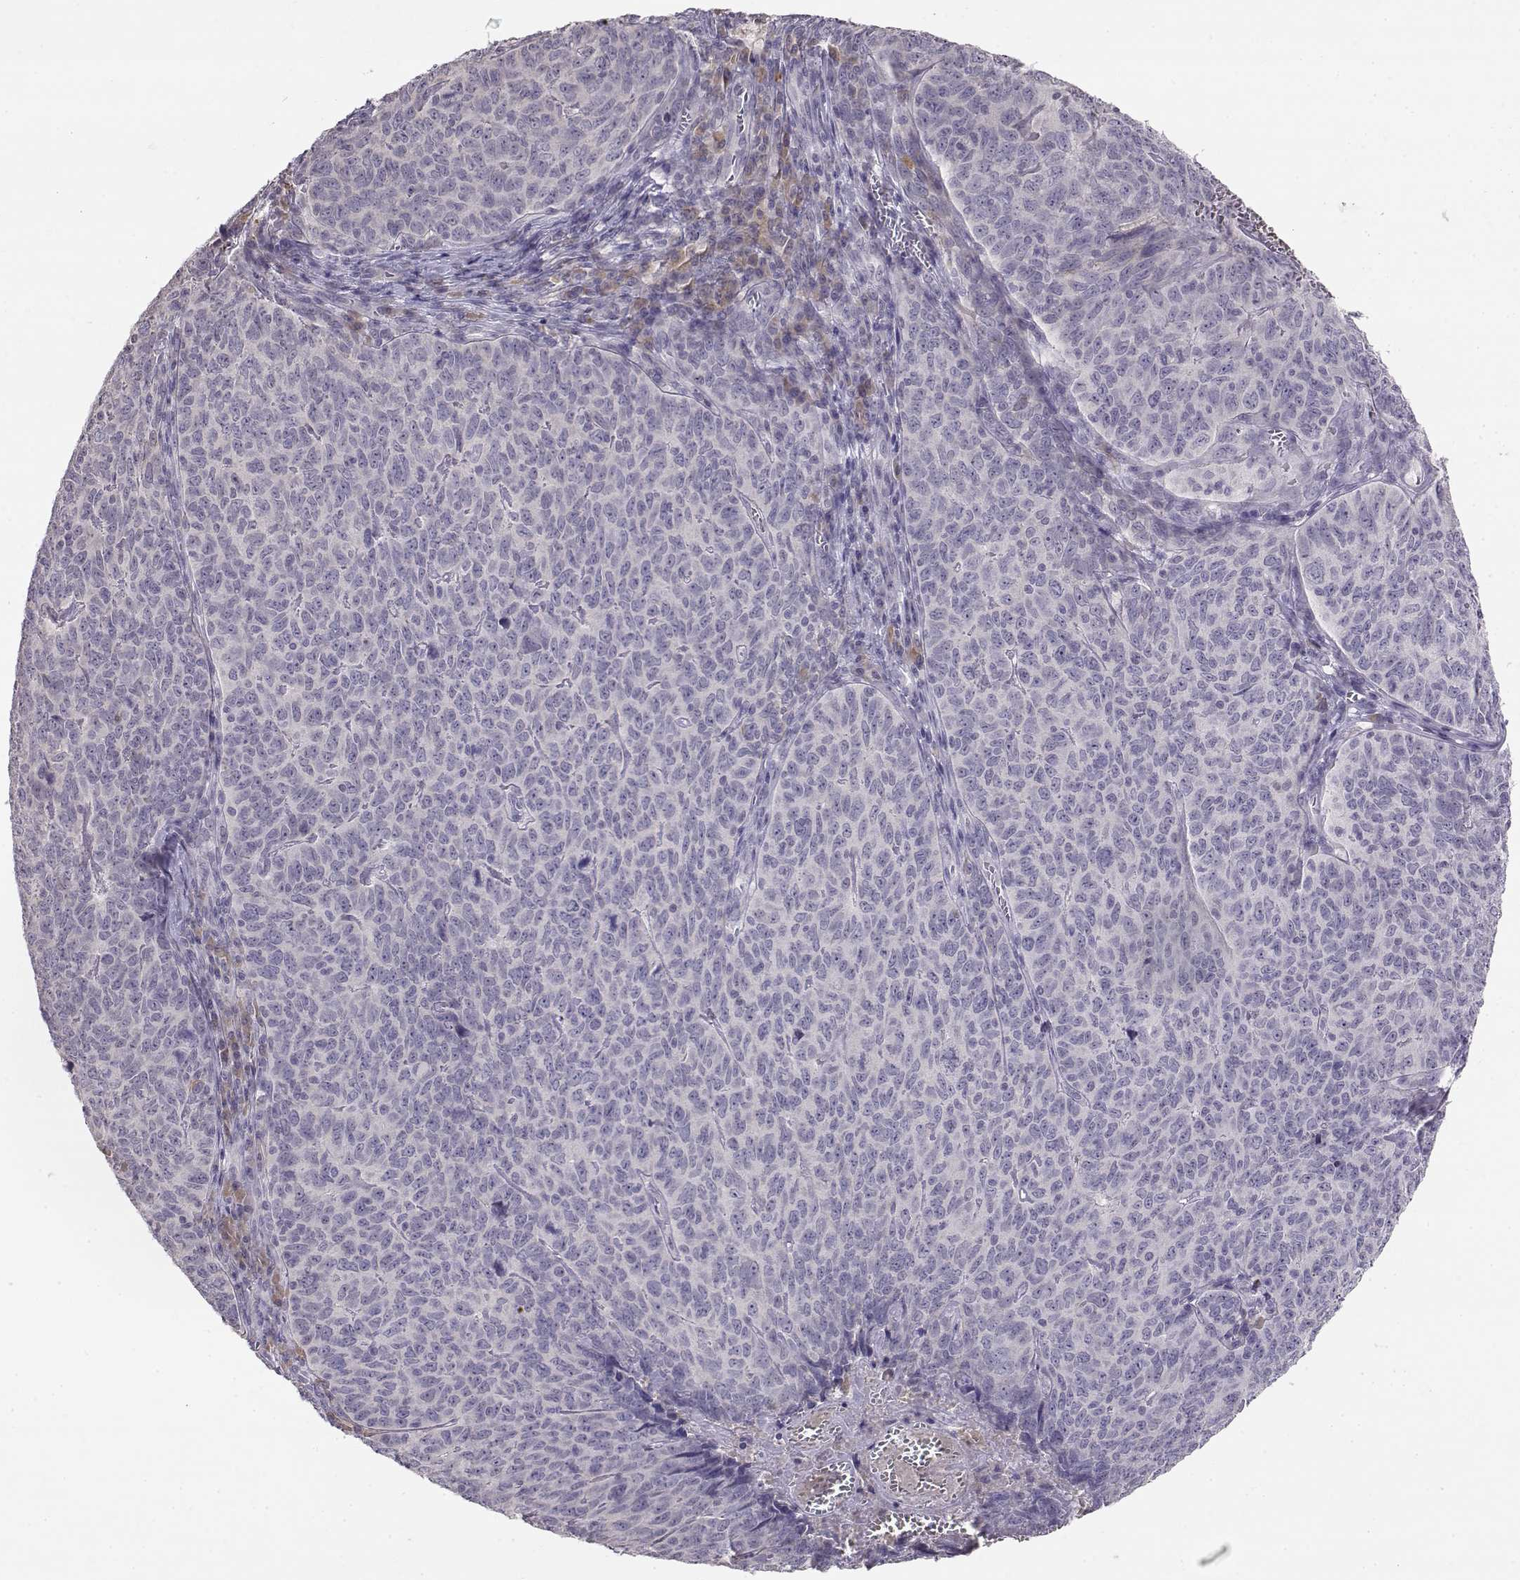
{"staining": {"intensity": "weak", "quantity": "<25%", "location": "cytoplasmic/membranous"}, "tissue": "skin cancer", "cell_type": "Tumor cells", "image_type": "cancer", "snomed": [{"axis": "morphology", "description": "Squamous cell carcinoma, NOS"}, {"axis": "topography", "description": "Skin"}, {"axis": "topography", "description": "Anal"}], "caption": "Immunohistochemistry (IHC) micrograph of skin squamous cell carcinoma stained for a protein (brown), which demonstrates no positivity in tumor cells. (Immunohistochemistry, brightfield microscopy, high magnification).", "gene": "TACR1", "patient": {"sex": "female", "age": 51}}